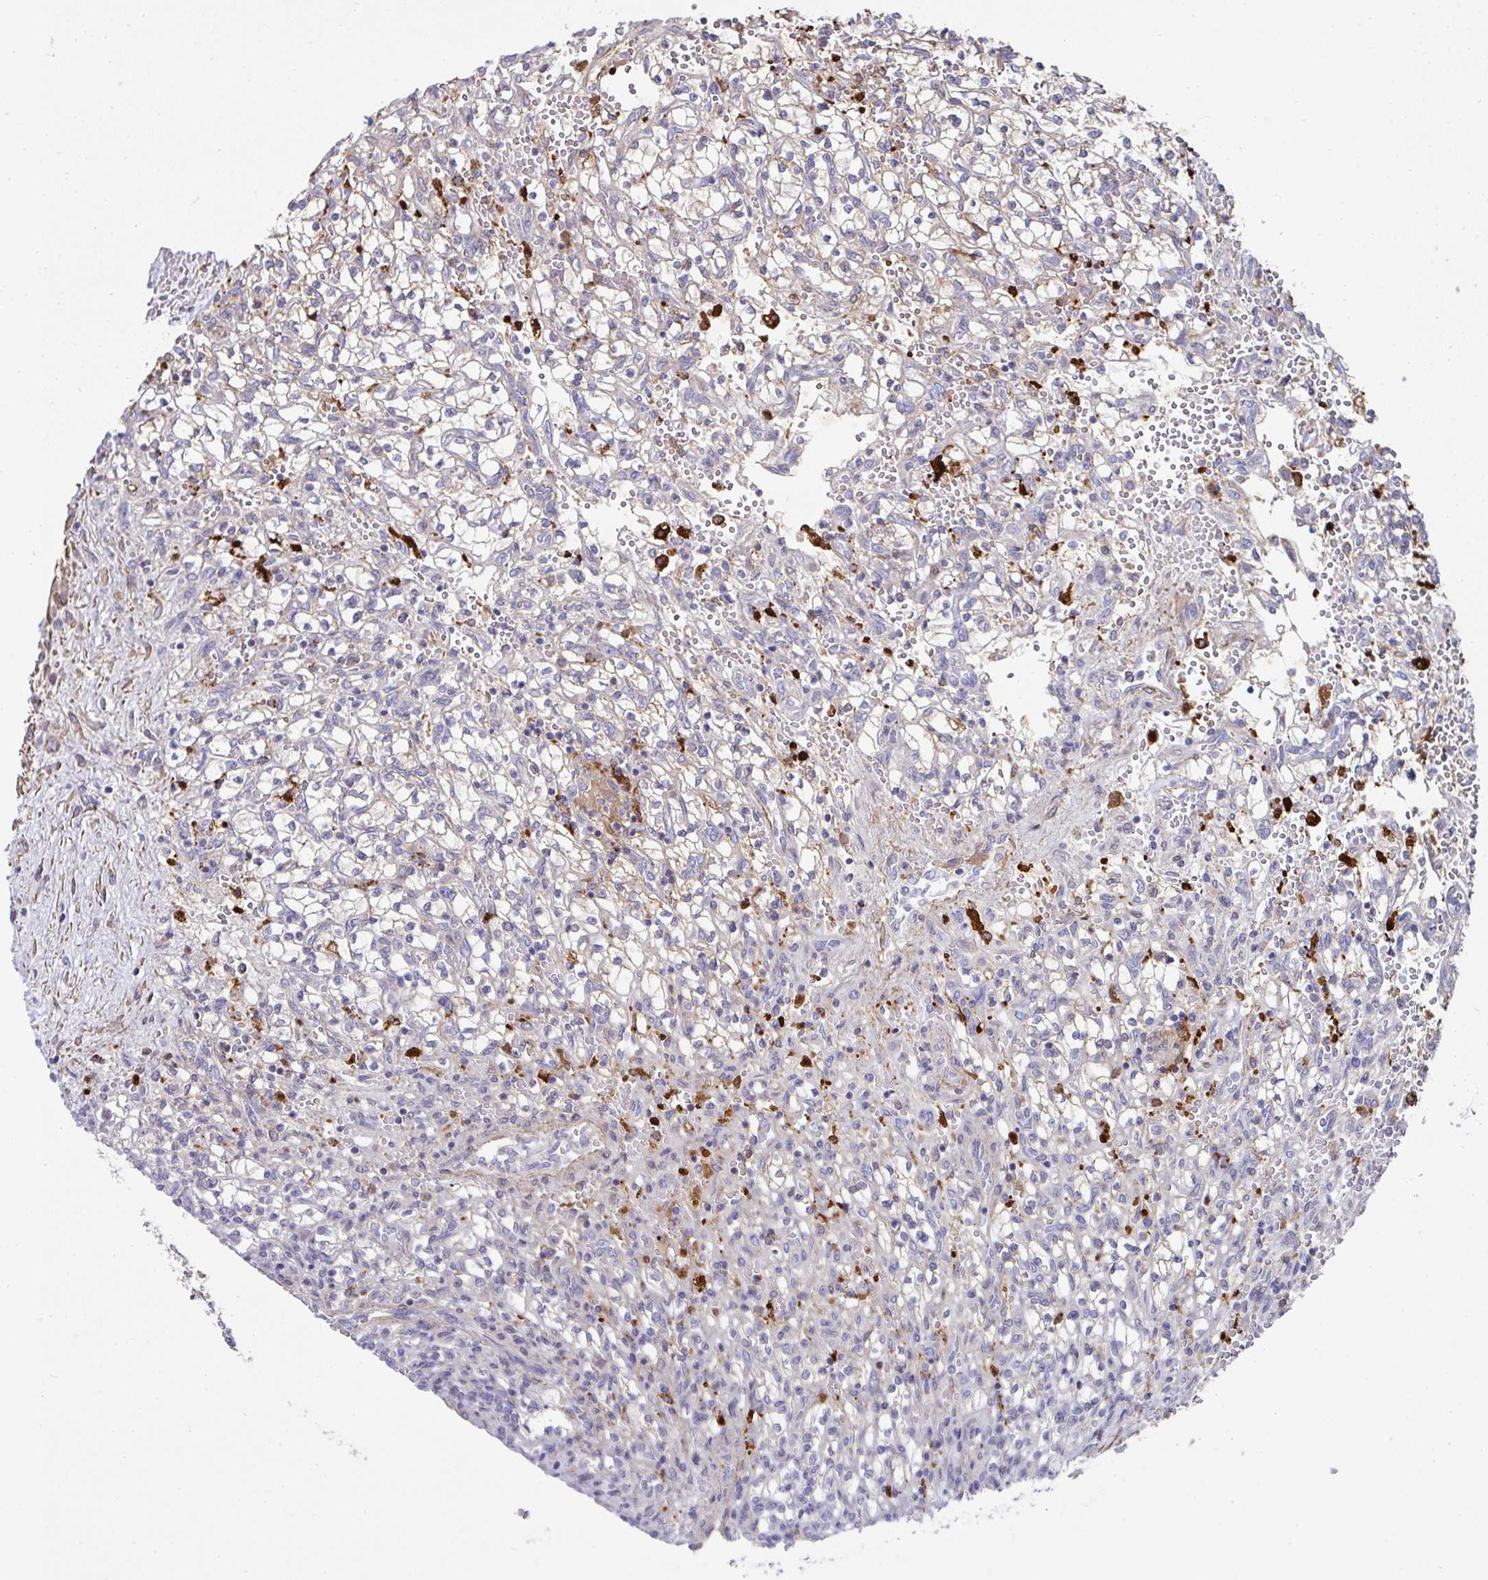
{"staining": {"intensity": "weak", "quantity": "<25%", "location": "cytoplasmic/membranous"}, "tissue": "renal cancer", "cell_type": "Tumor cells", "image_type": "cancer", "snomed": [{"axis": "morphology", "description": "Adenocarcinoma, NOS"}, {"axis": "topography", "description": "Kidney"}], "caption": "A micrograph of human renal adenocarcinoma is negative for staining in tumor cells.", "gene": "FBXL13", "patient": {"sex": "female", "age": 64}}